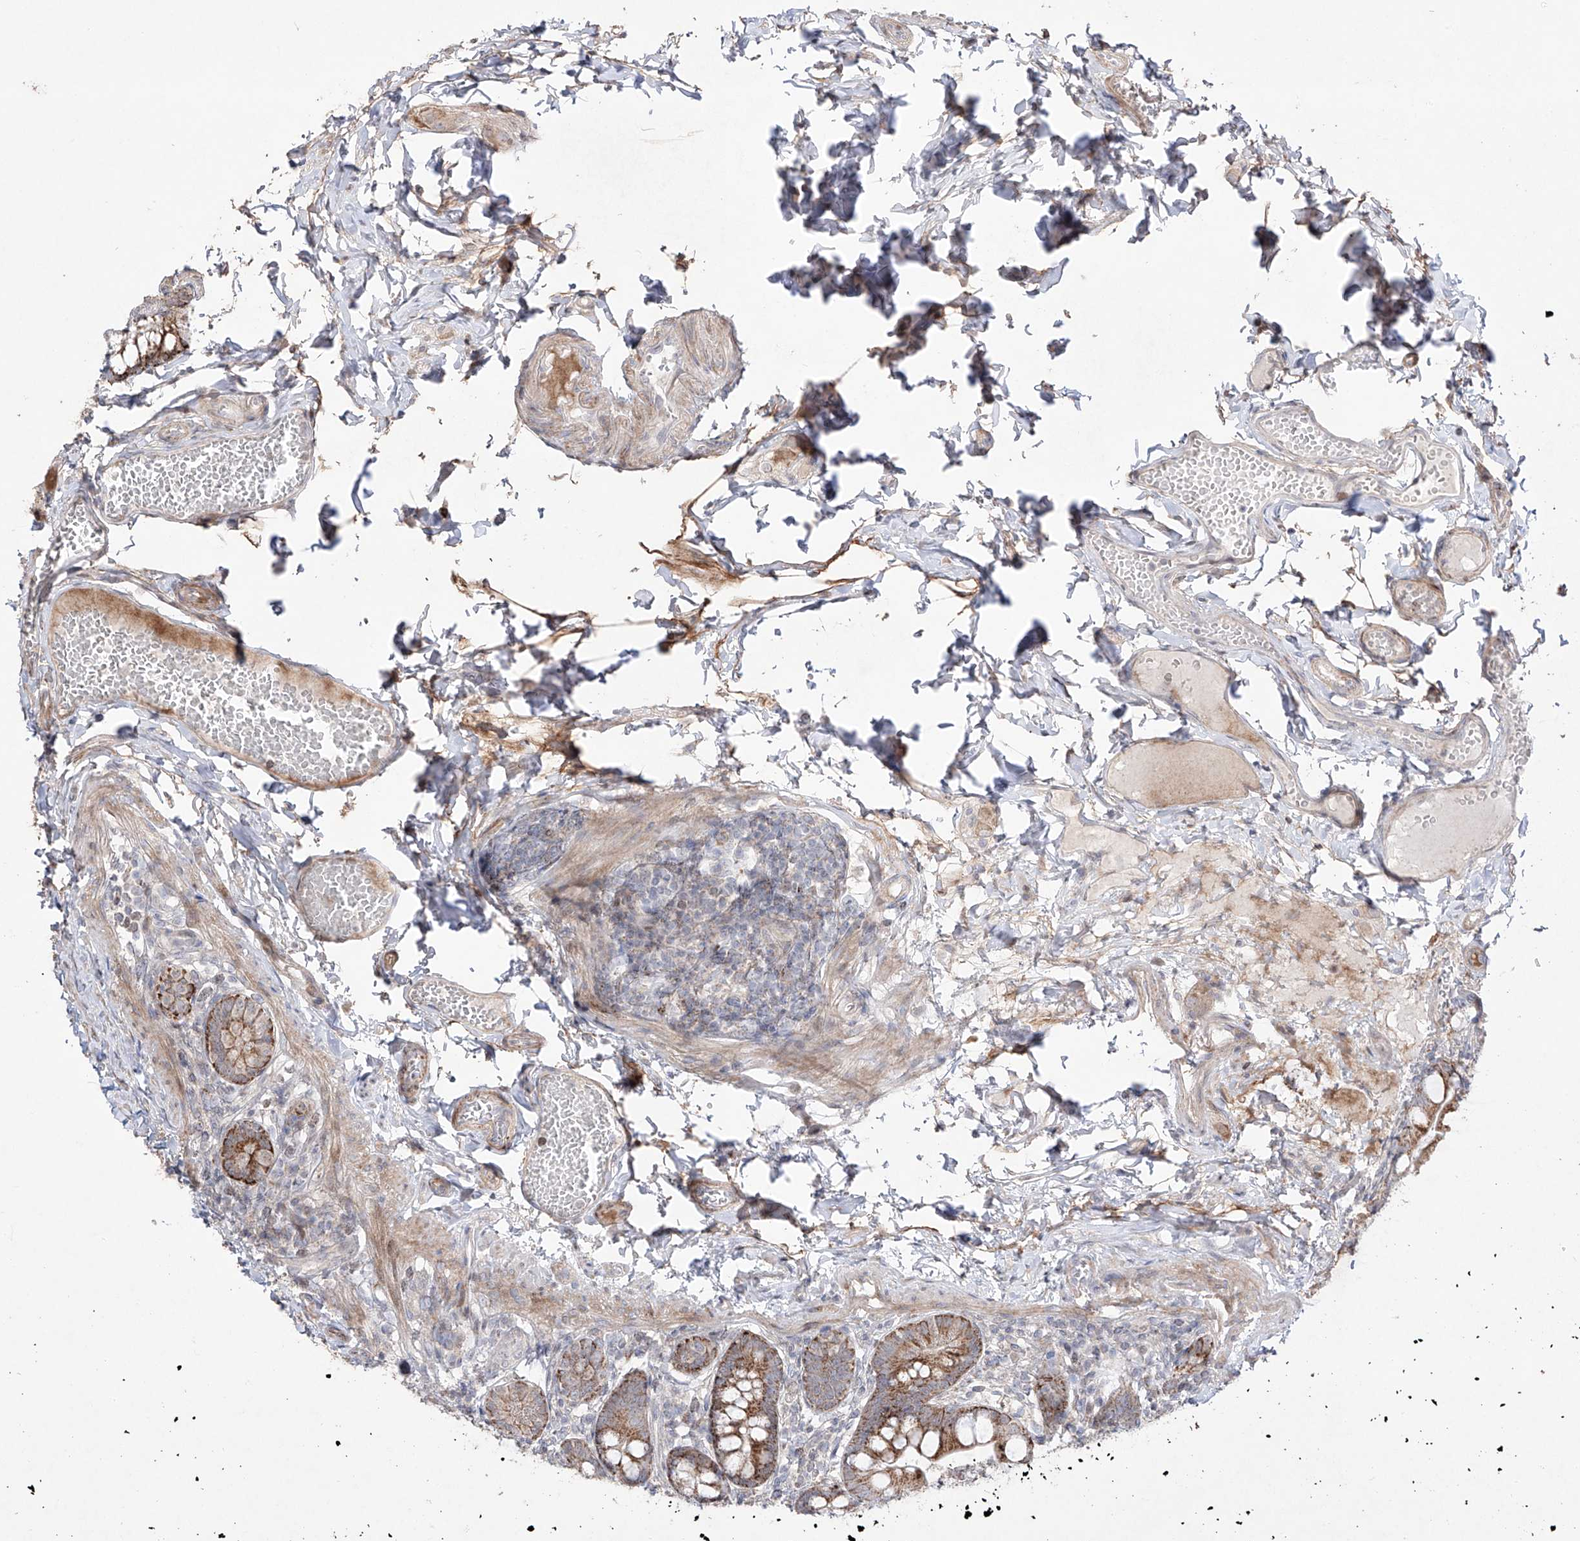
{"staining": {"intensity": "moderate", "quantity": ">75%", "location": "cytoplasmic/membranous"}, "tissue": "small intestine", "cell_type": "Glandular cells", "image_type": "normal", "snomed": [{"axis": "morphology", "description": "Normal tissue, NOS"}, {"axis": "topography", "description": "Small intestine"}], "caption": "Small intestine stained with DAB (3,3'-diaminobenzidine) immunohistochemistry displays medium levels of moderate cytoplasmic/membranous positivity in about >75% of glandular cells.", "gene": "YKT6", "patient": {"sex": "male", "age": 7}}